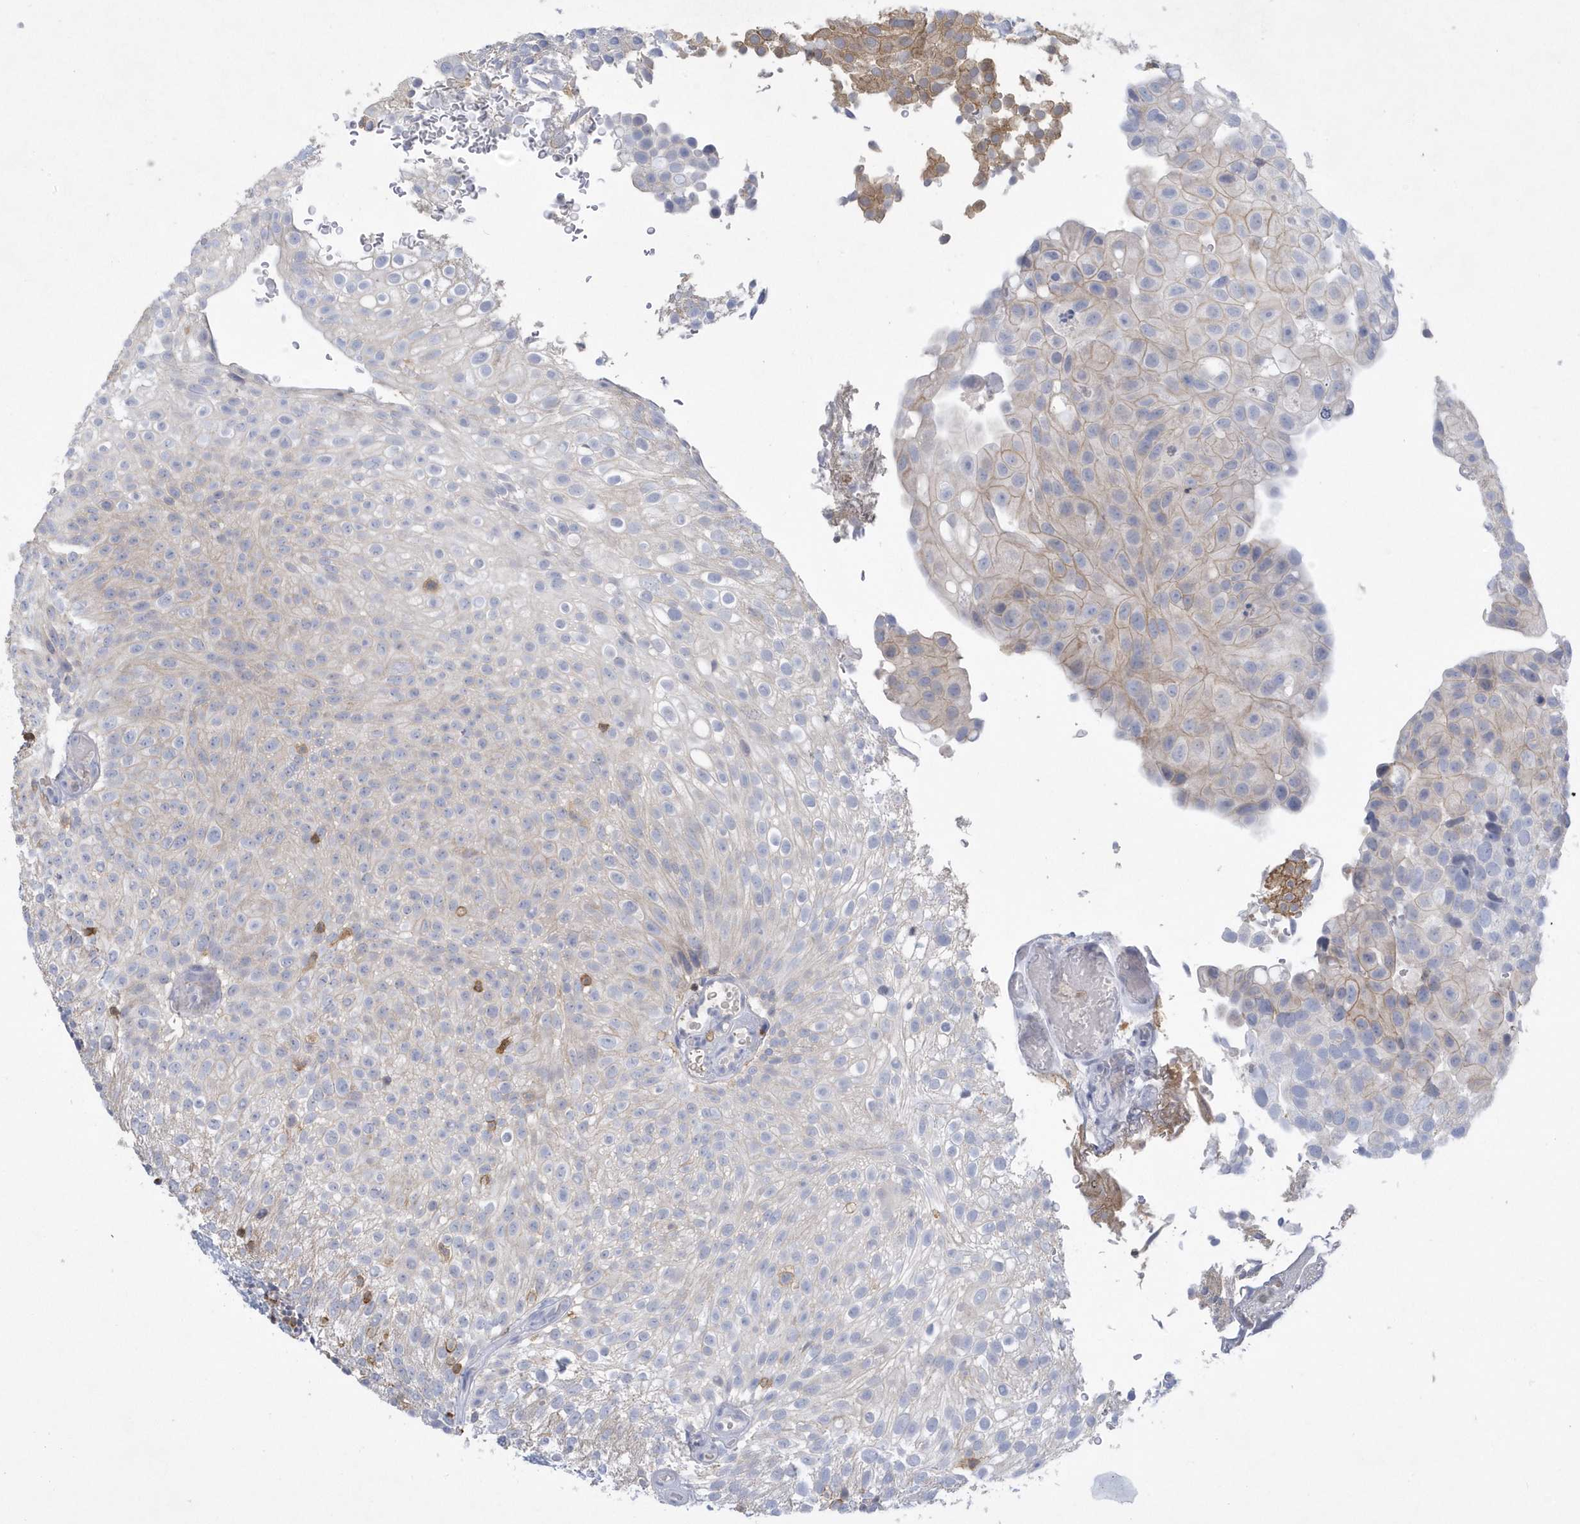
{"staining": {"intensity": "weak", "quantity": "<25%", "location": "cytoplasmic/membranous"}, "tissue": "urothelial cancer", "cell_type": "Tumor cells", "image_type": "cancer", "snomed": [{"axis": "morphology", "description": "Urothelial carcinoma, Low grade"}, {"axis": "topography", "description": "Urinary bladder"}], "caption": "Immunohistochemical staining of urothelial cancer demonstrates no significant positivity in tumor cells.", "gene": "PSD4", "patient": {"sex": "male", "age": 78}}